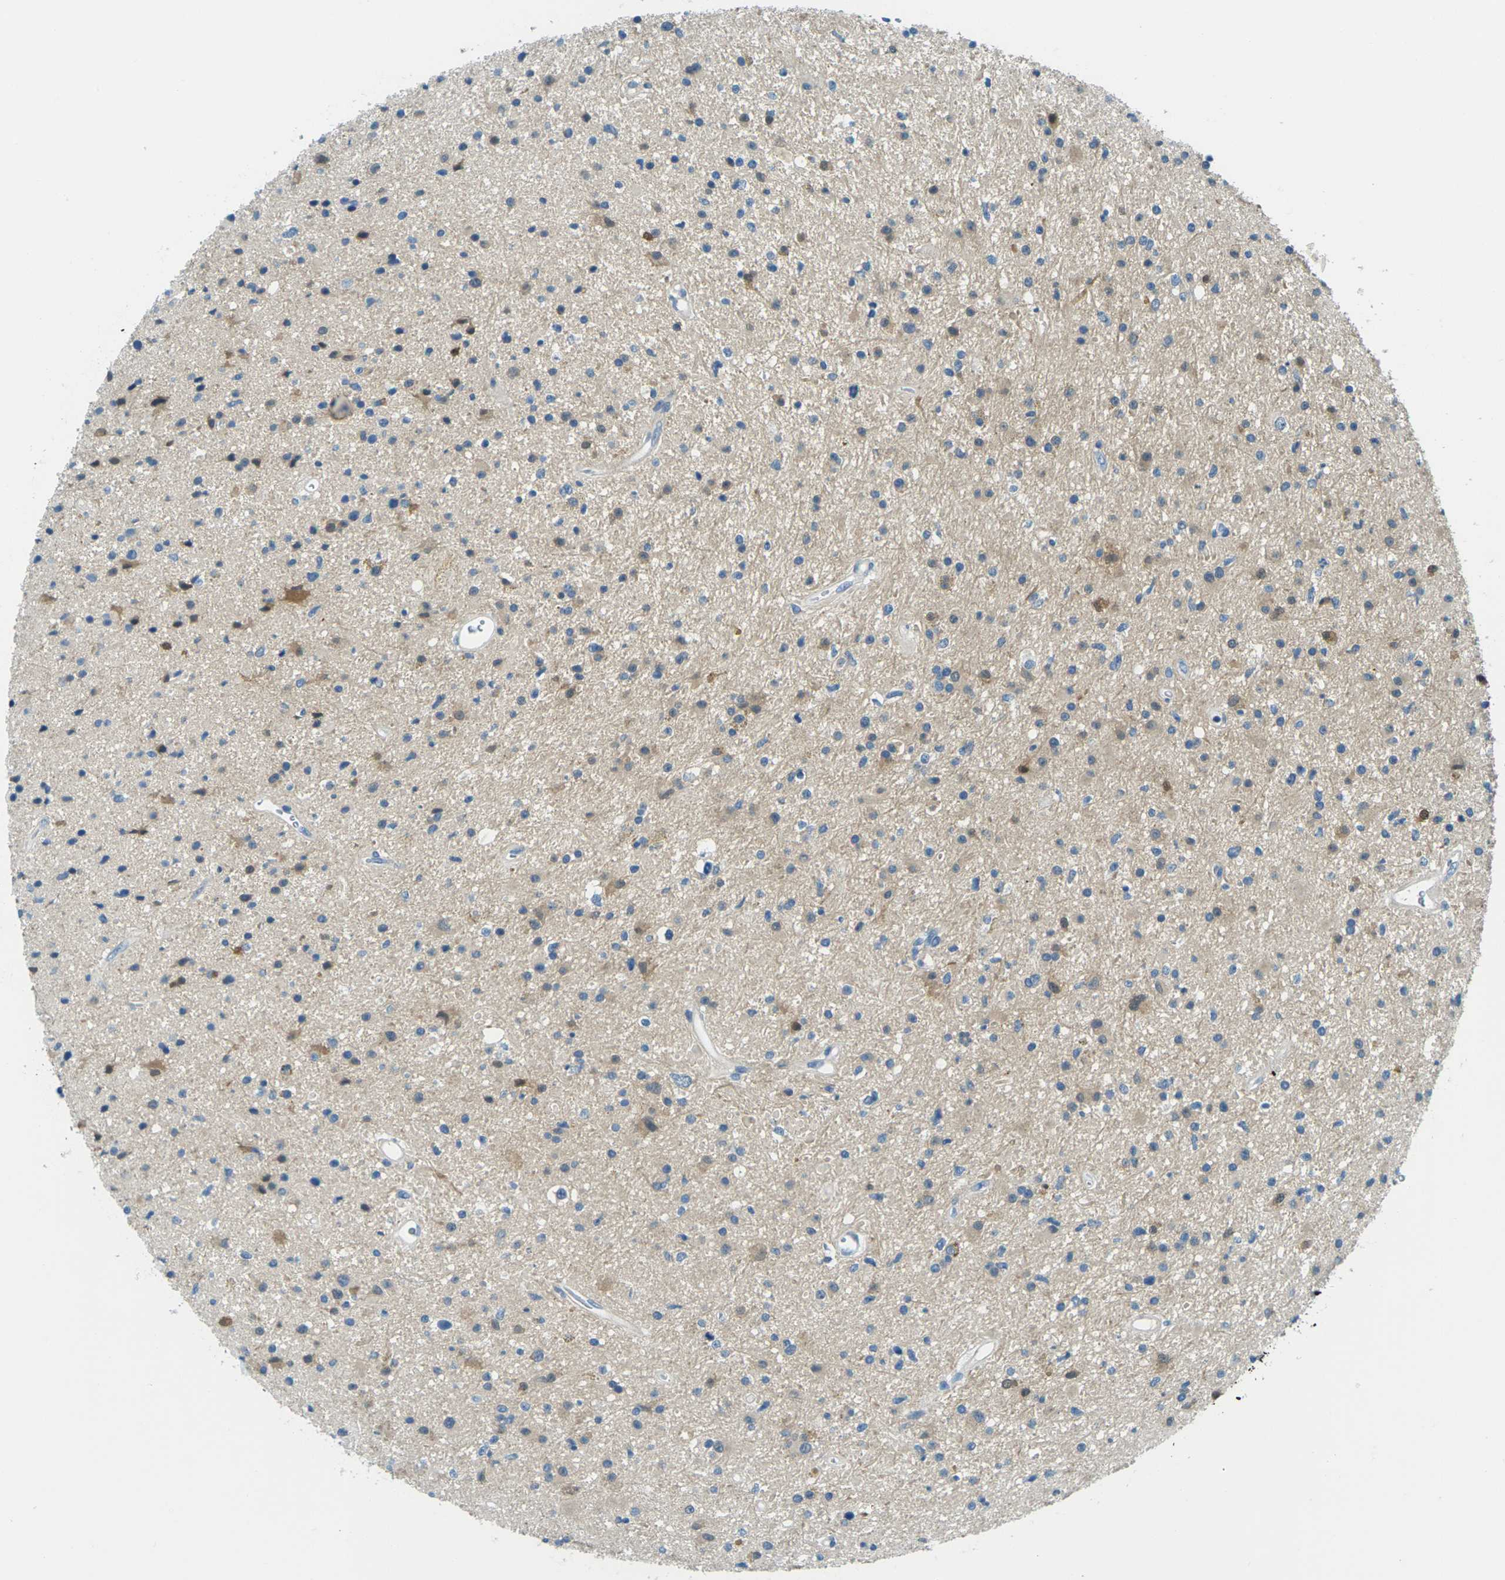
{"staining": {"intensity": "moderate", "quantity": "<25%", "location": "cytoplasmic/membranous"}, "tissue": "glioma", "cell_type": "Tumor cells", "image_type": "cancer", "snomed": [{"axis": "morphology", "description": "Glioma, malignant, High grade"}, {"axis": "topography", "description": "Brain"}], "caption": "Glioma stained with a protein marker demonstrates moderate staining in tumor cells.", "gene": "NANOS2", "patient": {"sex": "male", "age": 33}}